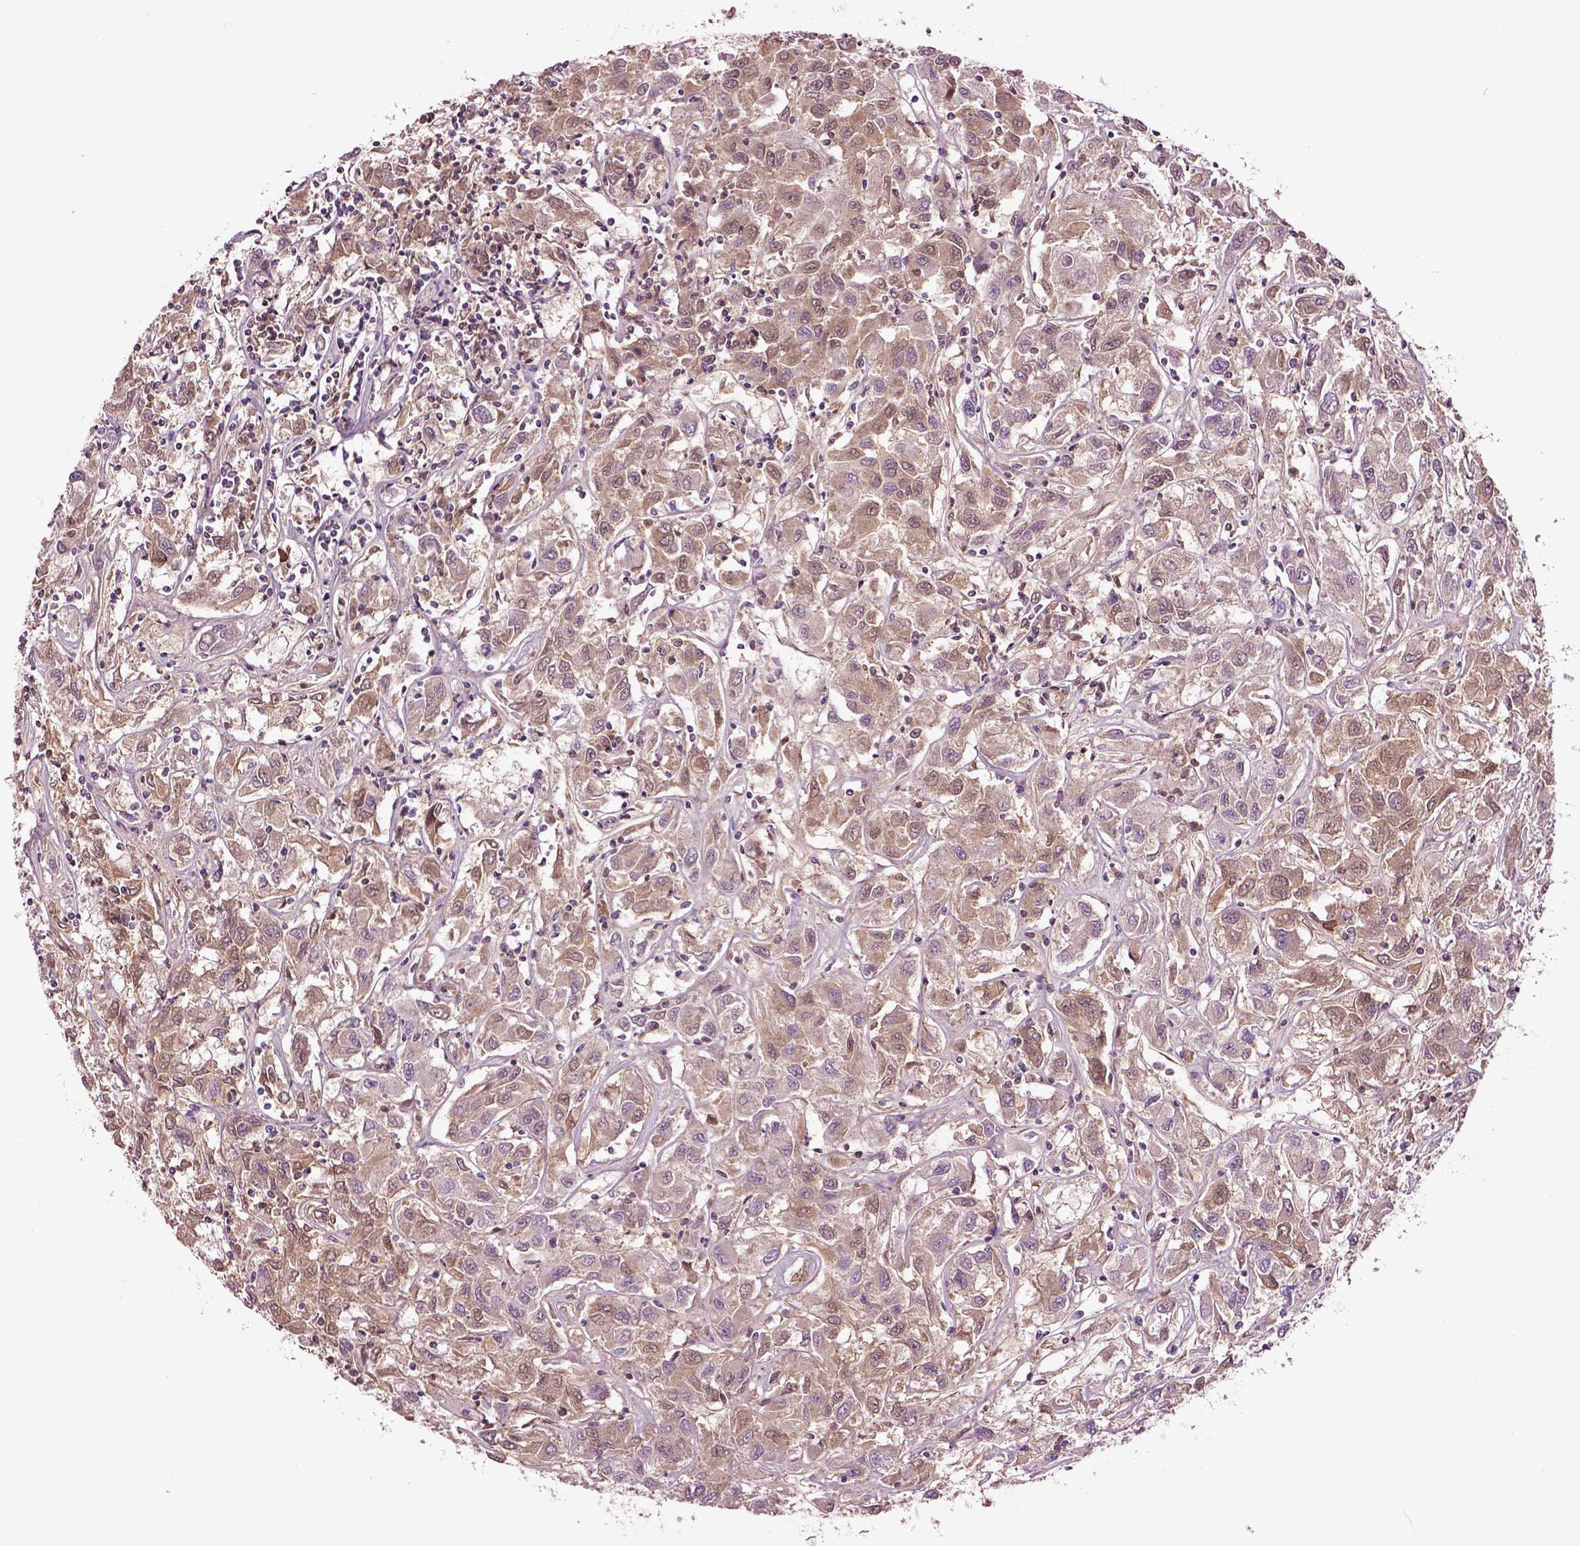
{"staining": {"intensity": "weak", "quantity": ">75%", "location": "cytoplasmic/membranous"}, "tissue": "renal cancer", "cell_type": "Tumor cells", "image_type": "cancer", "snomed": [{"axis": "morphology", "description": "Adenocarcinoma, NOS"}, {"axis": "topography", "description": "Kidney"}], "caption": "This photomicrograph shows adenocarcinoma (renal) stained with immunohistochemistry (IHC) to label a protein in brown. The cytoplasmic/membranous of tumor cells show weak positivity for the protein. Nuclei are counter-stained blue.", "gene": "MDP1", "patient": {"sex": "female", "age": 76}}